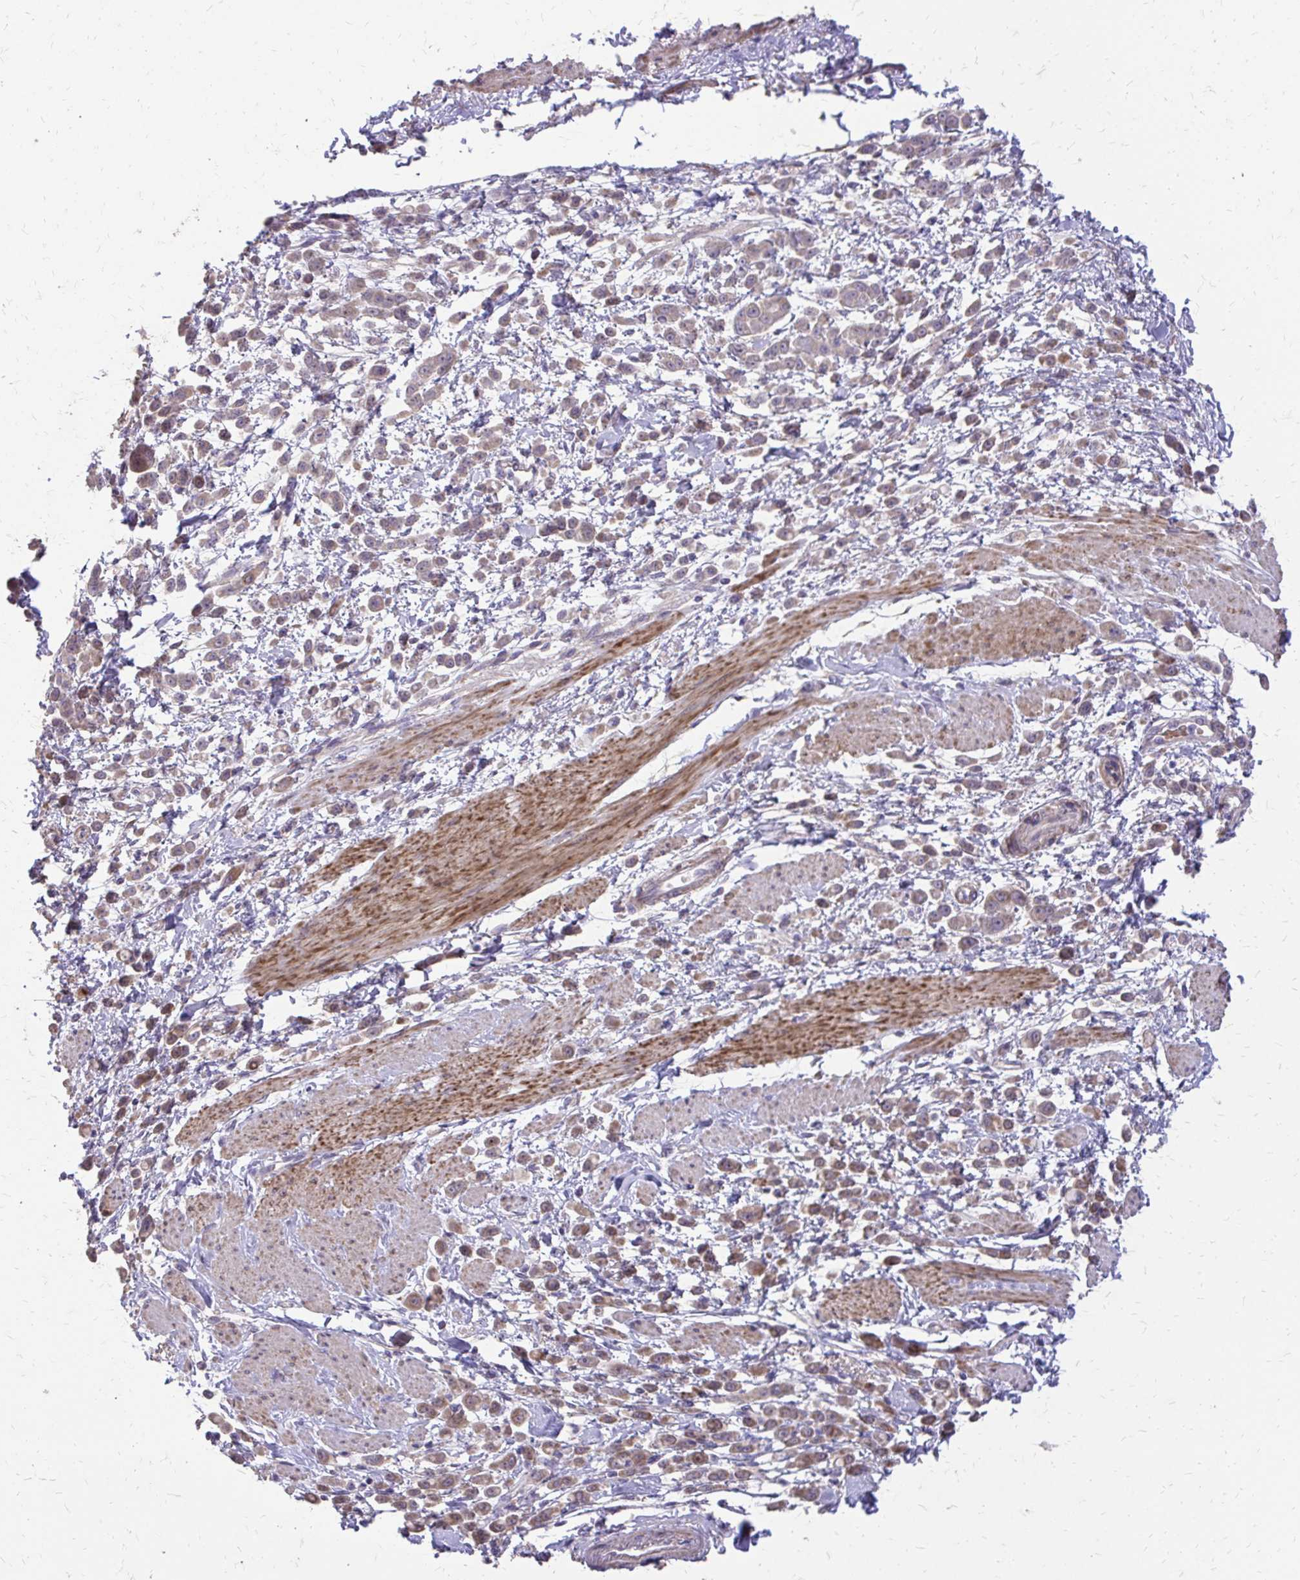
{"staining": {"intensity": "weak", "quantity": ">75%", "location": "cytoplasmic/membranous"}, "tissue": "pancreatic cancer", "cell_type": "Tumor cells", "image_type": "cancer", "snomed": [{"axis": "morphology", "description": "Normal tissue, NOS"}, {"axis": "morphology", "description": "Adenocarcinoma, NOS"}, {"axis": "topography", "description": "Pancreas"}], "caption": "High-magnification brightfield microscopy of pancreatic adenocarcinoma stained with DAB (3,3'-diaminobenzidine) (brown) and counterstained with hematoxylin (blue). tumor cells exhibit weak cytoplasmic/membranous staining is appreciated in approximately>75% of cells.", "gene": "MYORG", "patient": {"sex": "female", "age": 64}}